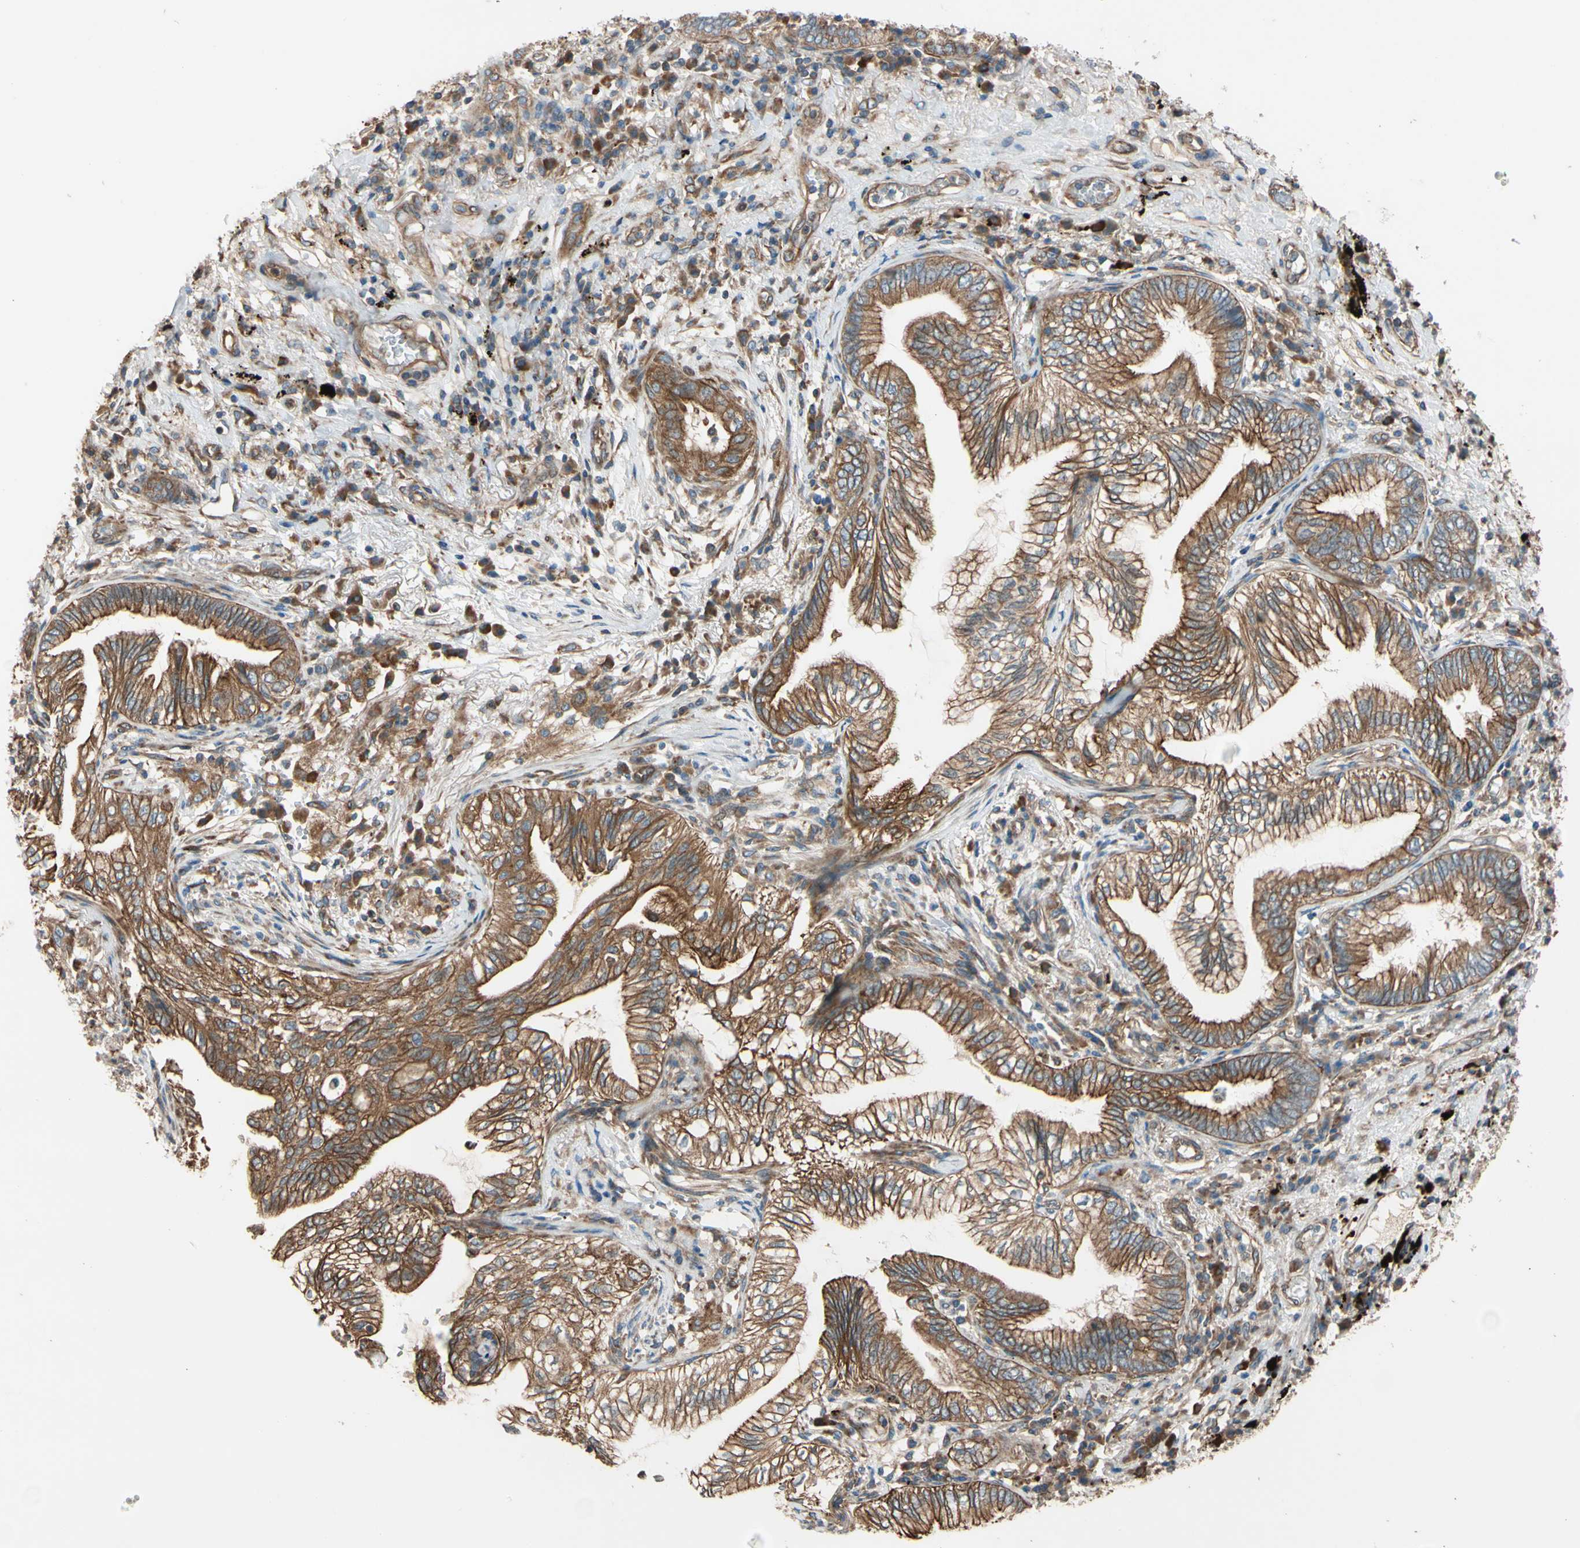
{"staining": {"intensity": "strong", "quantity": ">75%", "location": "cytoplasmic/membranous"}, "tissue": "lung cancer", "cell_type": "Tumor cells", "image_type": "cancer", "snomed": [{"axis": "morphology", "description": "Normal tissue, NOS"}, {"axis": "morphology", "description": "Adenocarcinoma, NOS"}, {"axis": "topography", "description": "Bronchus"}, {"axis": "topography", "description": "Lung"}], "caption": "IHC staining of adenocarcinoma (lung), which reveals high levels of strong cytoplasmic/membranous positivity in about >75% of tumor cells indicating strong cytoplasmic/membranous protein positivity. The staining was performed using DAB (3,3'-diaminobenzidine) (brown) for protein detection and nuclei were counterstained in hematoxylin (blue).", "gene": "PHYH", "patient": {"sex": "female", "age": 70}}